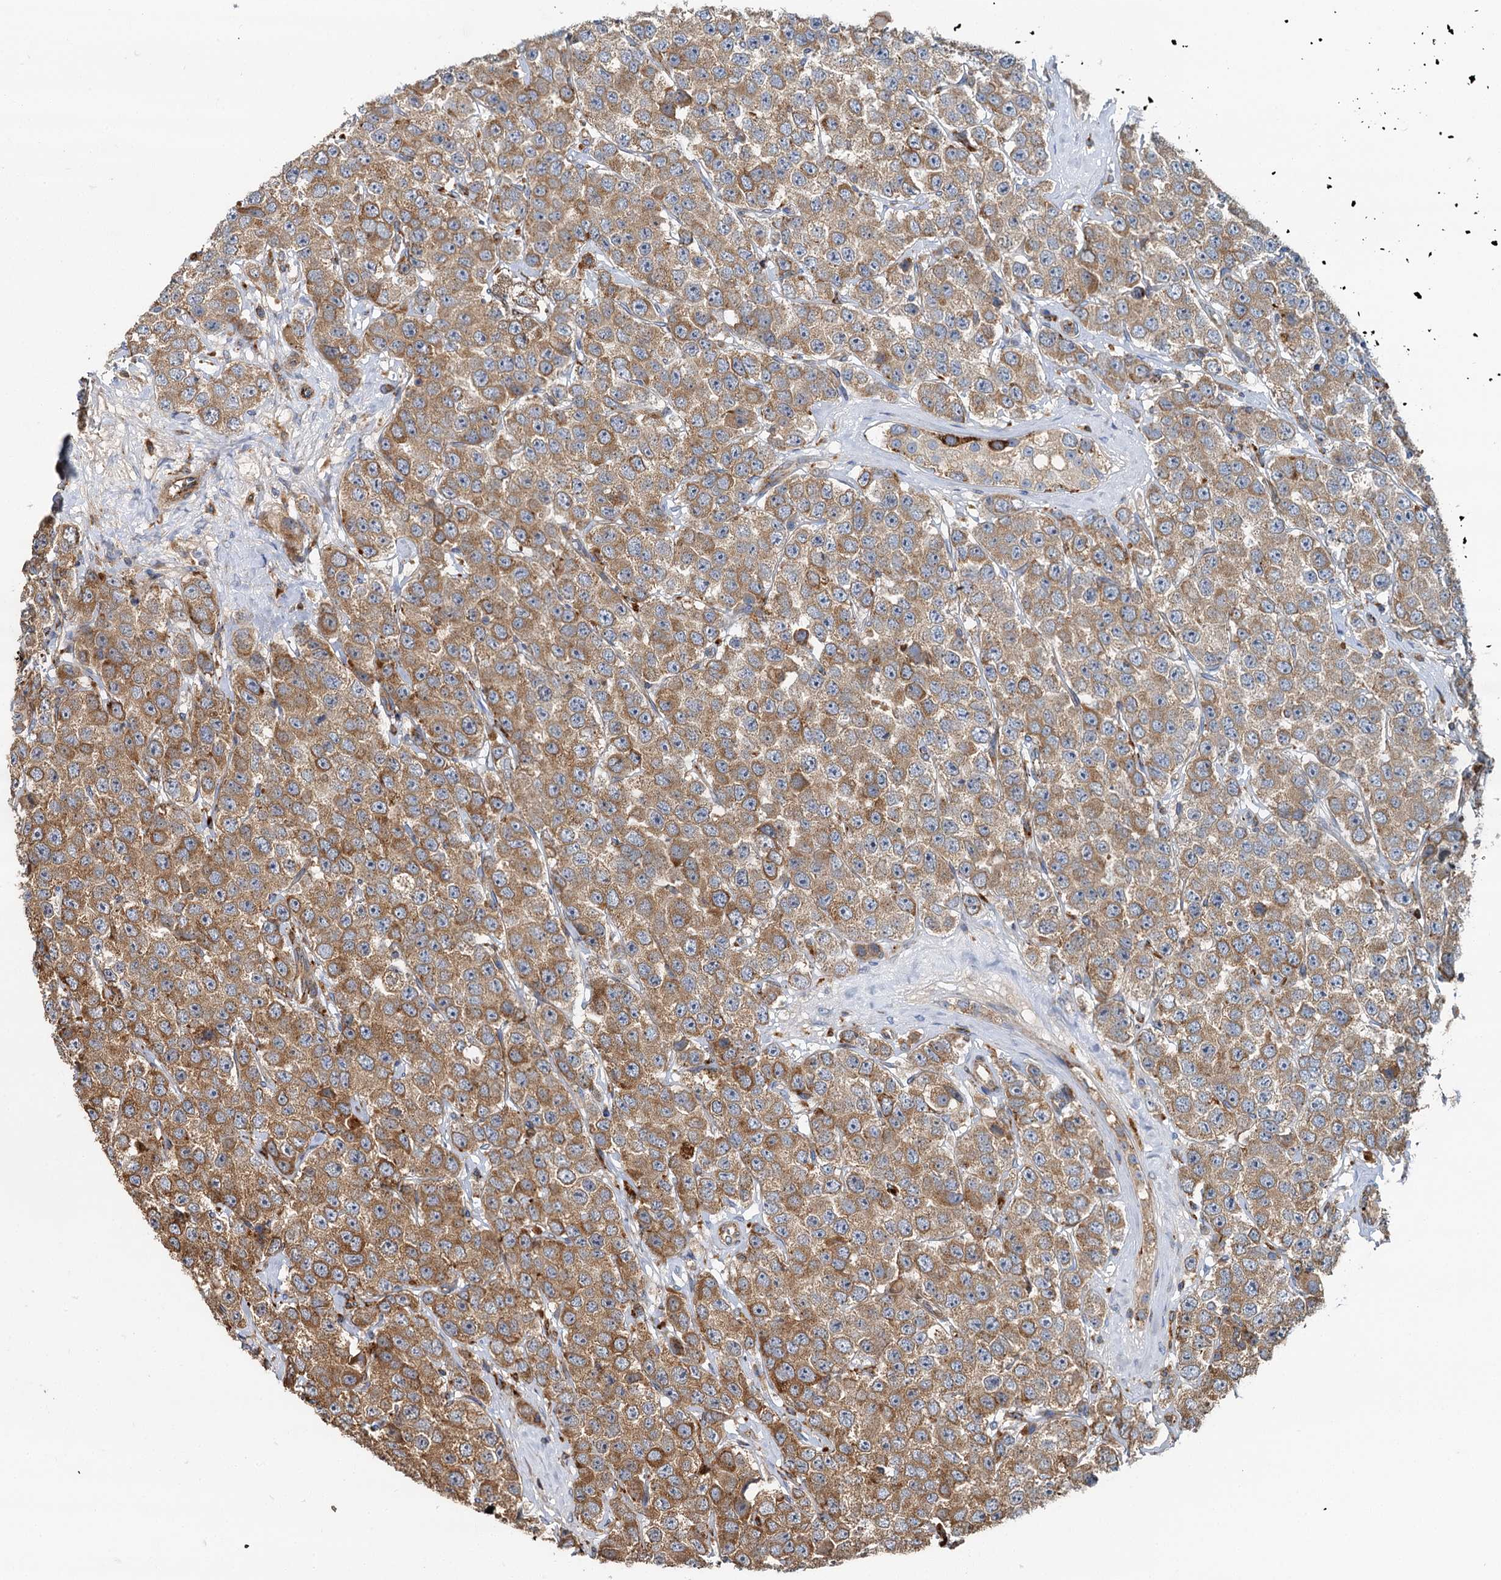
{"staining": {"intensity": "moderate", "quantity": ">75%", "location": "cytoplasmic/membranous"}, "tissue": "testis cancer", "cell_type": "Tumor cells", "image_type": "cancer", "snomed": [{"axis": "morphology", "description": "Seminoma, NOS"}, {"axis": "topography", "description": "Testis"}], "caption": "This micrograph exhibits immunohistochemistry staining of testis seminoma, with medium moderate cytoplasmic/membranous staining in approximately >75% of tumor cells.", "gene": "WDR73", "patient": {"sex": "male", "age": 28}}